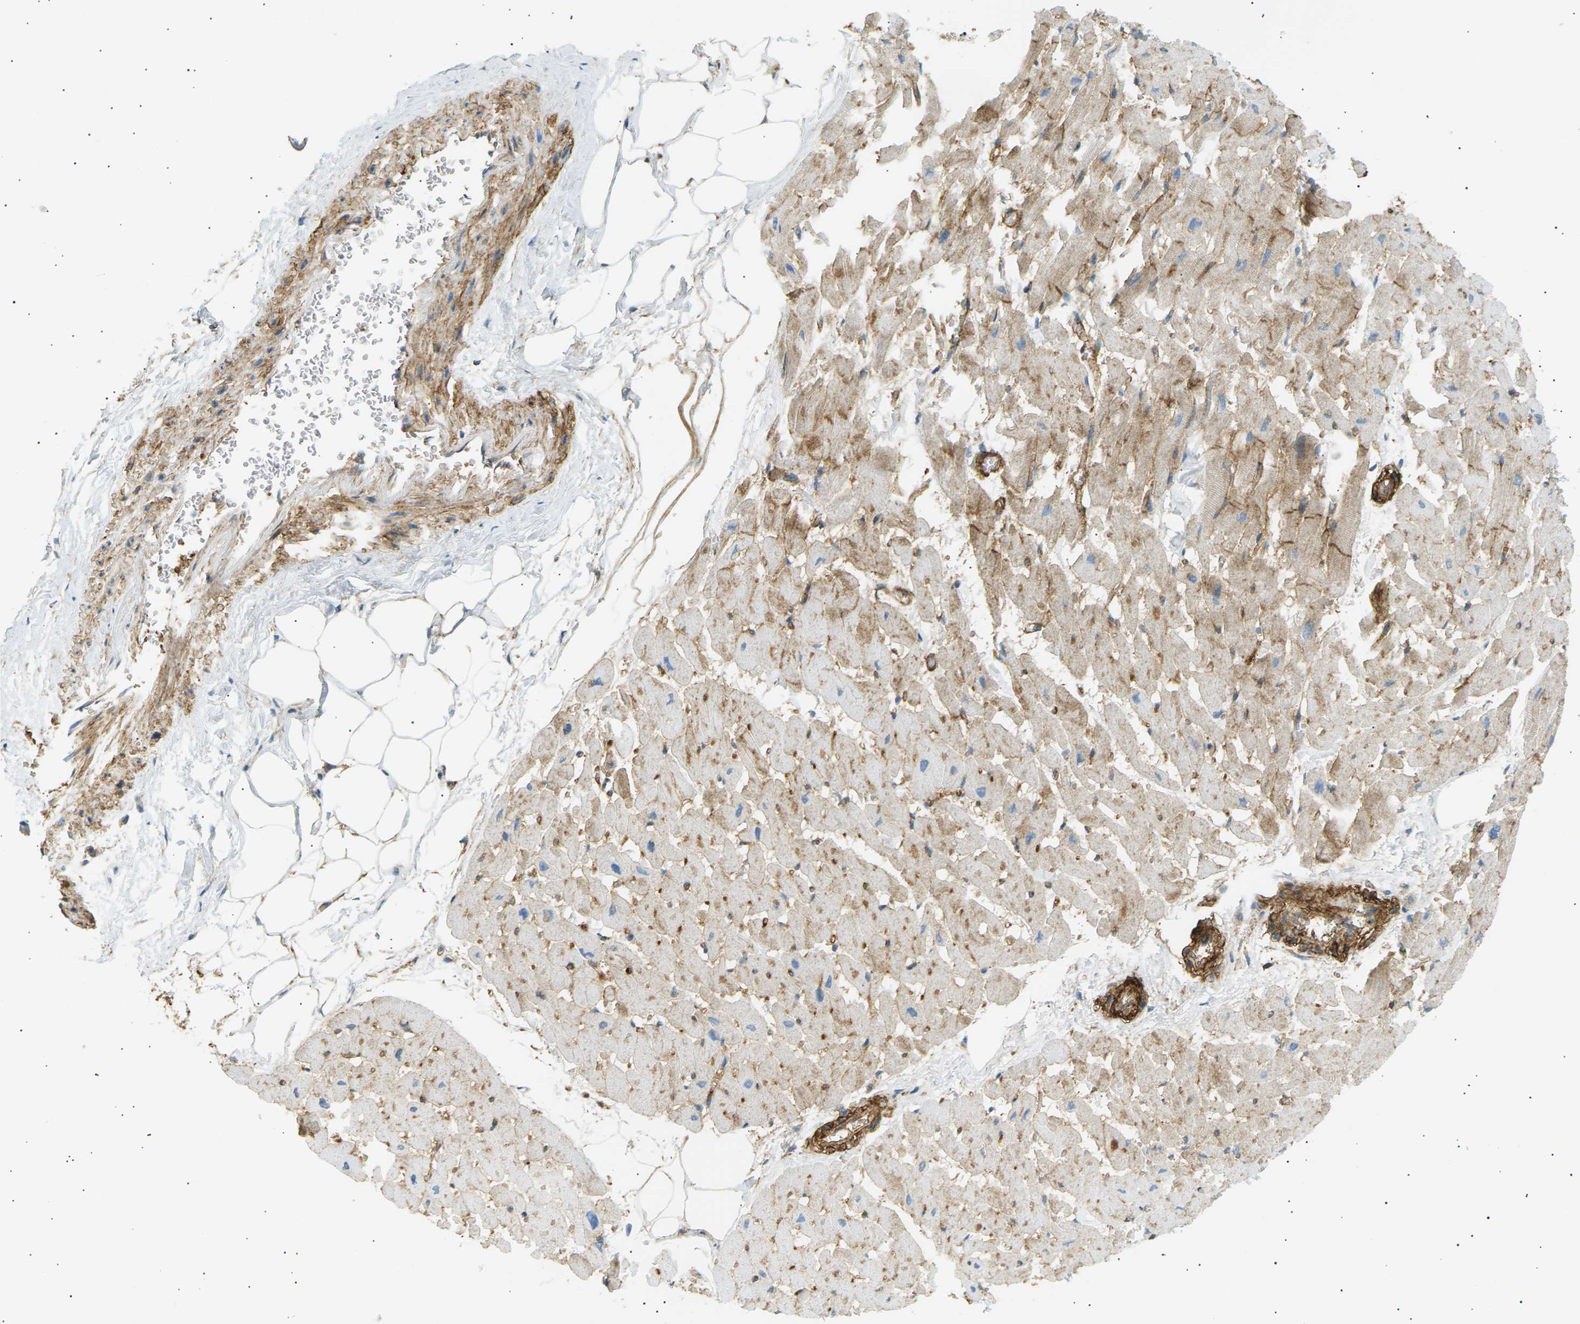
{"staining": {"intensity": "moderate", "quantity": "25%-75%", "location": "cytoplasmic/membranous"}, "tissue": "heart muscle", "cell_type": "Cardiomyocytes", "image_type": "normal", "snomed": [{"axis": "morphology", "description": "Normal tissue, NOS"}, {"axis": "topography", "description": "Heart"}], "caption": "Benign heart muscle reveals moderate cytoplasmic/membranous positivity in about 25%-75% of cardiomyocytes.", "gene": "ATP2B4", "patient": {"sex": "female", "age": 19}}